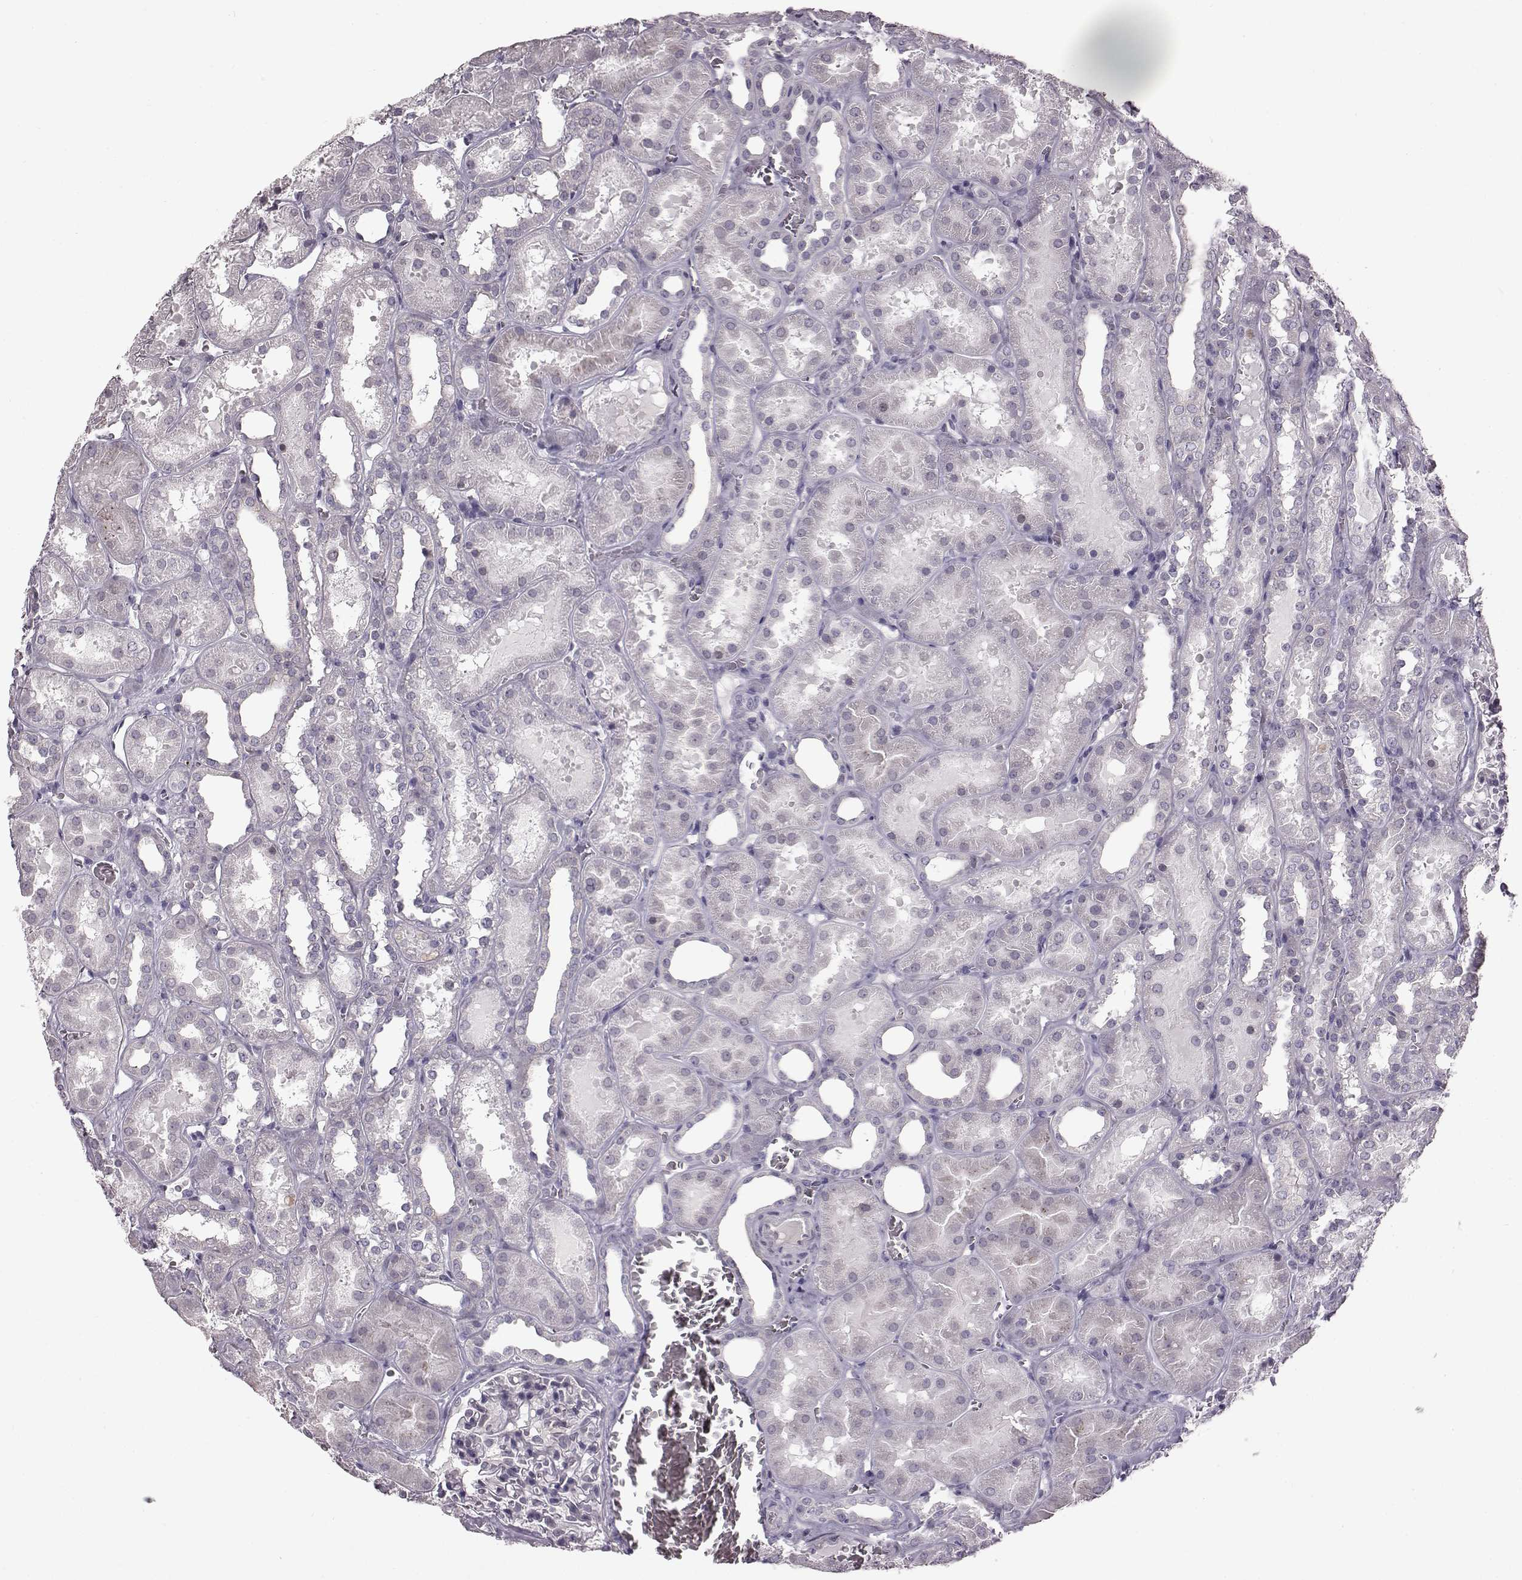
{"staining": {"intensity": "negative", "quantity": "none", "location": "none"}, "tissue": "kidney", "cell_type": "Cells in glomeruli", "image_type": "normal", "snomed": [{"axis": "morphology", "description": "Normal tissue, NOS"}, {"axis": "topography", "description": "Kidney"}], "caption": "DAB (3,3'-diaminobenzidine) immunohistochemical staining of benign kidney exhibits no significant expression in cells in glomeruli.", "gene": "TCHHL1", "patient": {"sex": "female", "age": 41}}